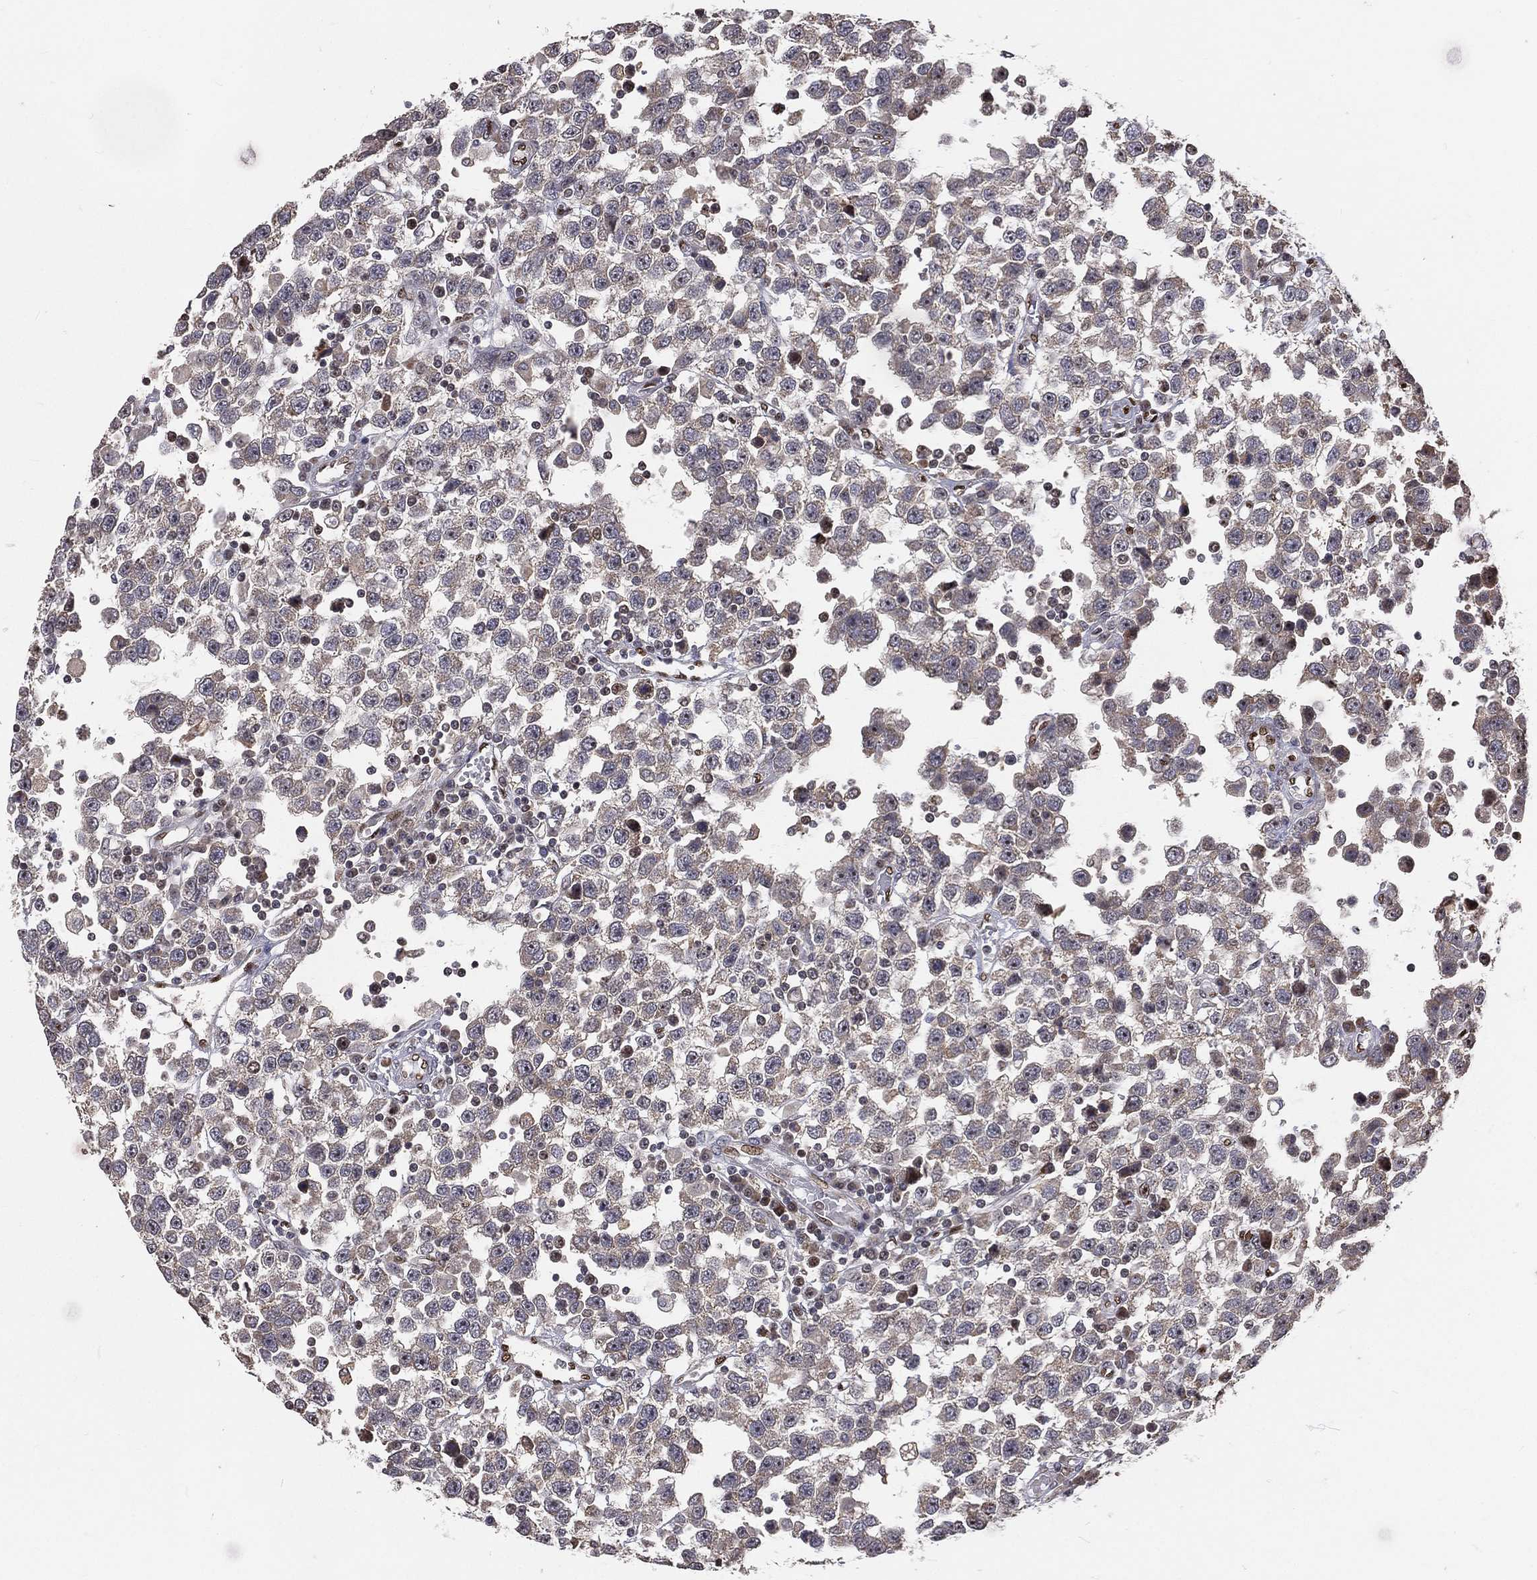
{"staining": {"intensity": "negative", "quantity": "none", "location": "none"}, "tissue": "testis cancer", "cell_type": "Tumor cells", "image_type": "cancer", "snomed": [{"axis": "morphology", "description": "Seminoma, NOS"}, {"axis": "topography", "description": "Testis"}], "caption": "Human testis cancer stained for a protein using immunohistochemistry reveals no expression in tumor cells.", "gene": "ZEB1", "patient": {"sex": "male", "age": 34}}